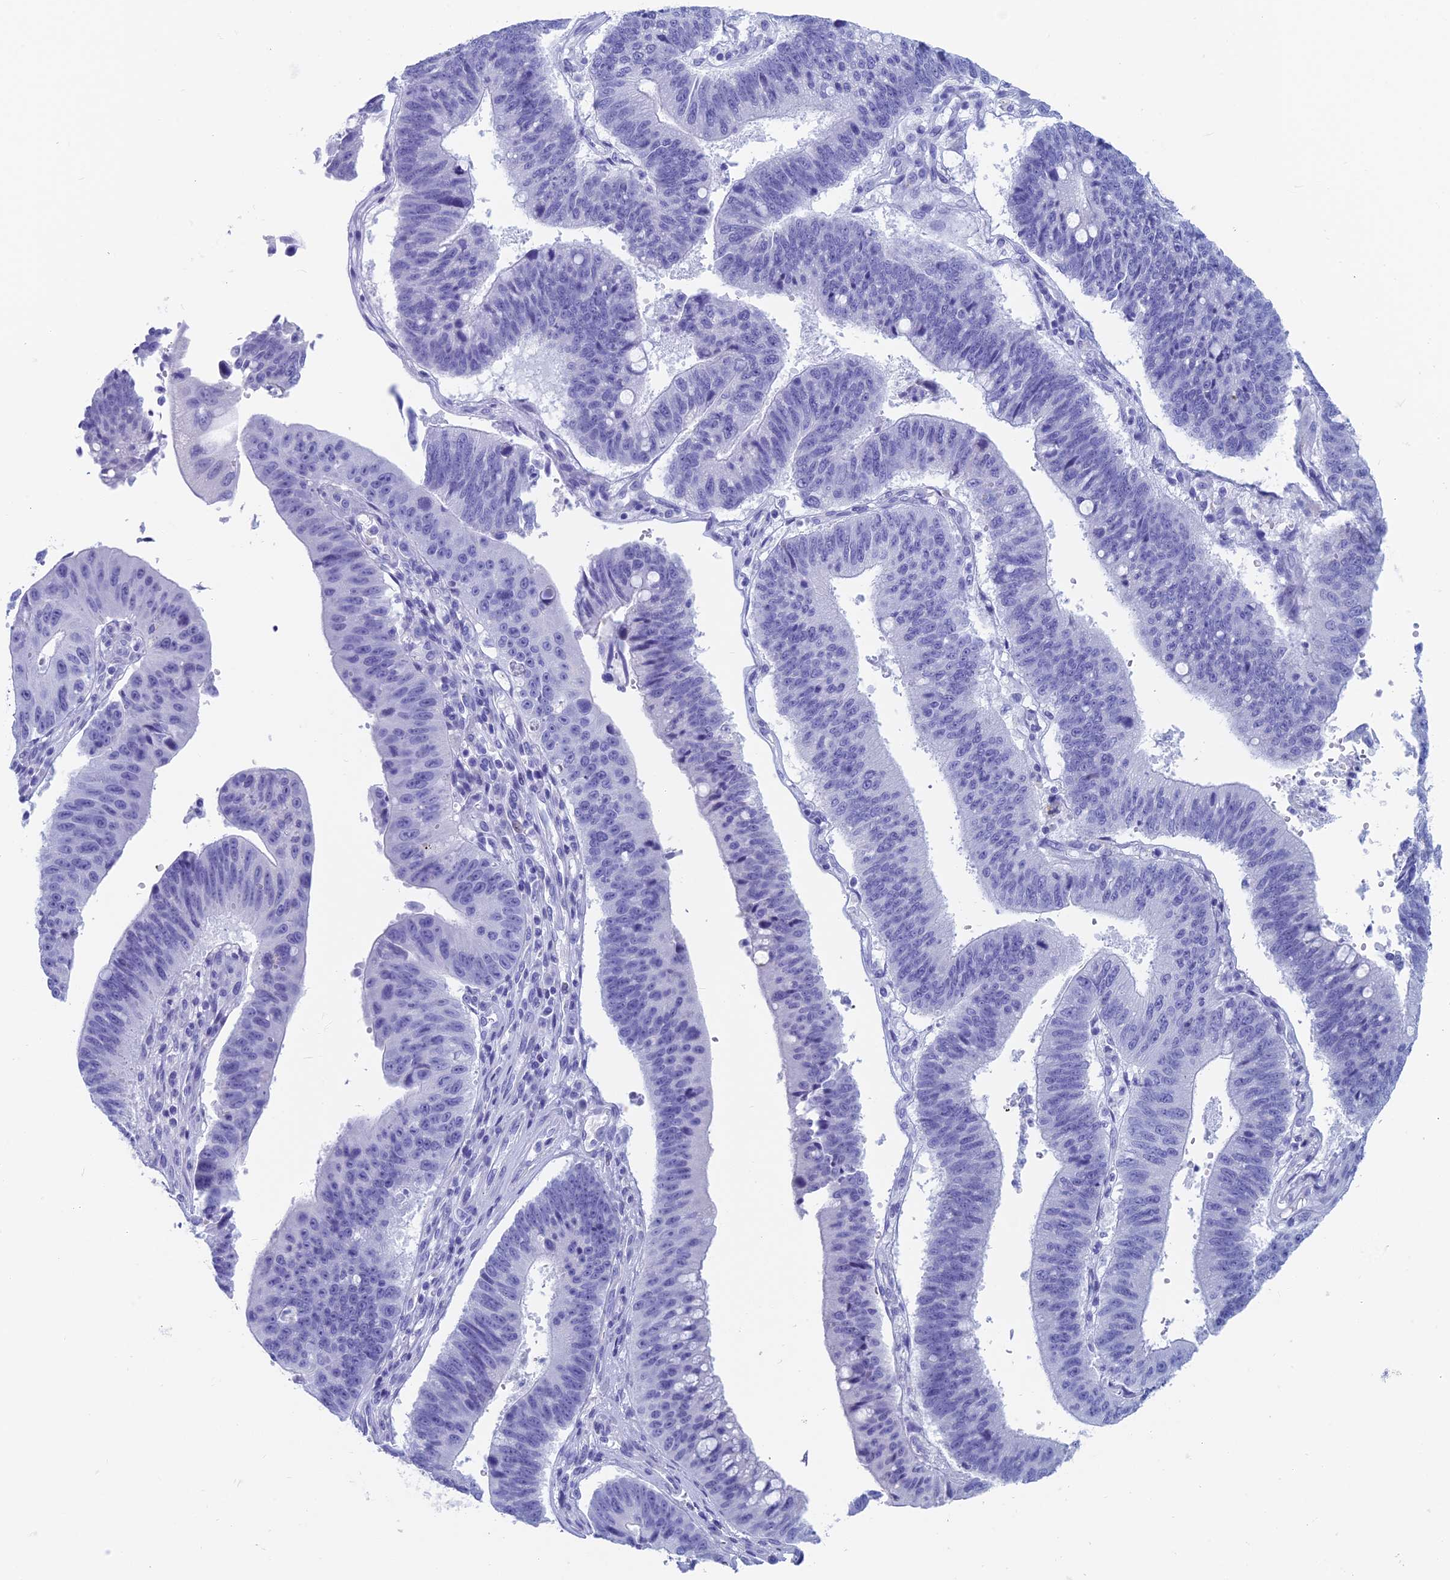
{"staining": {"intensity": "negative", "quantity": "none", "location": "none"}, "tissue": "stomach cancer", "cell_type": "Tumor cells", "image_type": "cancer", "snomed": [{"axis": "morphology", "description": "Adenocarcinoma, NOS"}, {"axis": "topography", "description": "Stomach"}], "caption": "A histopathology image of human adenocarcinoma (stomach) is negative for staining in tumor cells. (IHC, brightfield microscopy, high magnification).", "gene": "CAPS", "patient": {"sex": "male", "age": 59}}